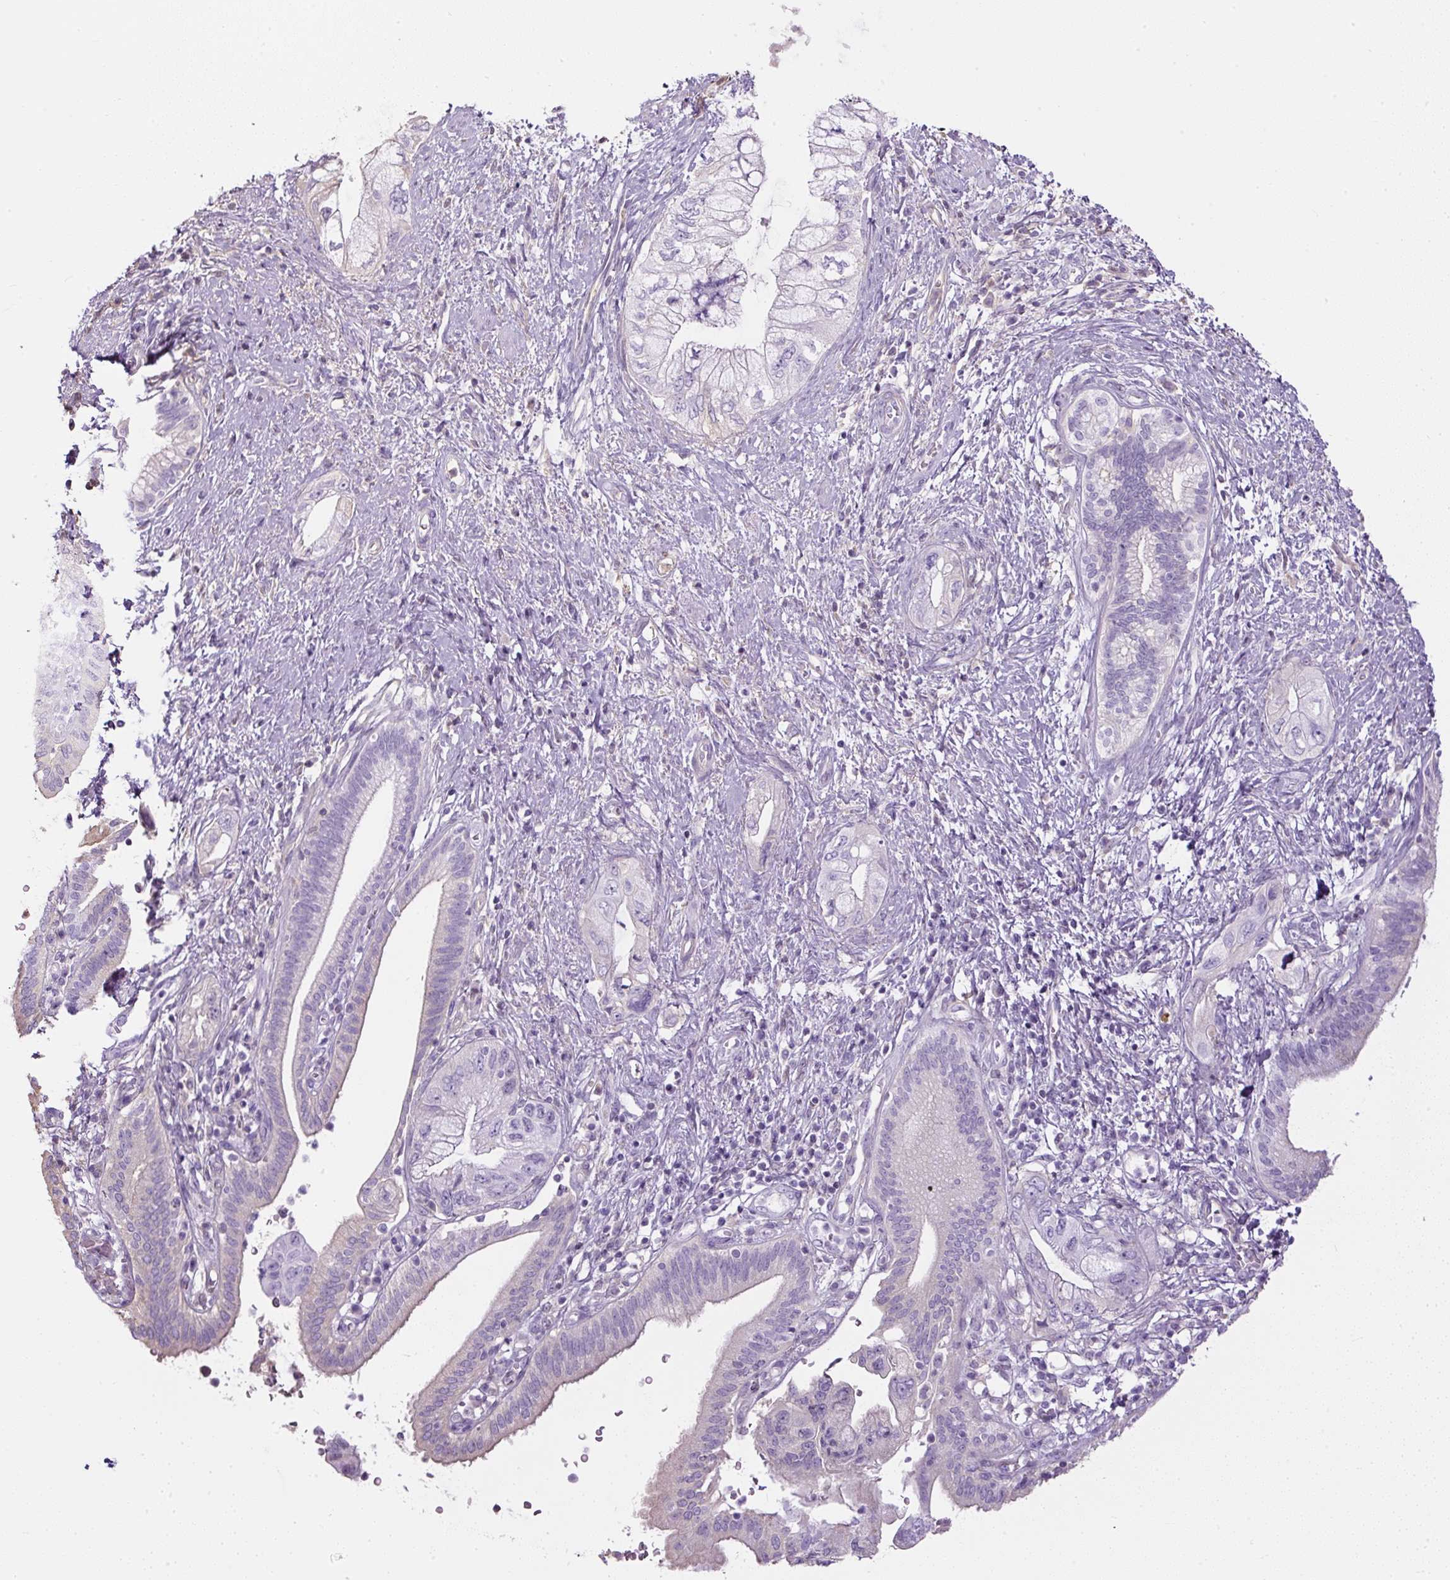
{"staining": {"intensity": "negative", "quantity": "none", "location": "none"}, "tissue": "pancreatic cancer", "cell_type": "Tumor cells", "image_type": "cancer", "snomed": [{"axis": "morphology", "description": "Adenocarcinoma, NOS"}, {"axis": "topography", "description": "Pancreas"}], "caption": "DAB immunohistochemical staining of pancreatic cancer (adenocarcinoma) displays no significant staining in tumor cells.", "gene": "APOA1", "patient": {"sex": "female", "age": 73}}